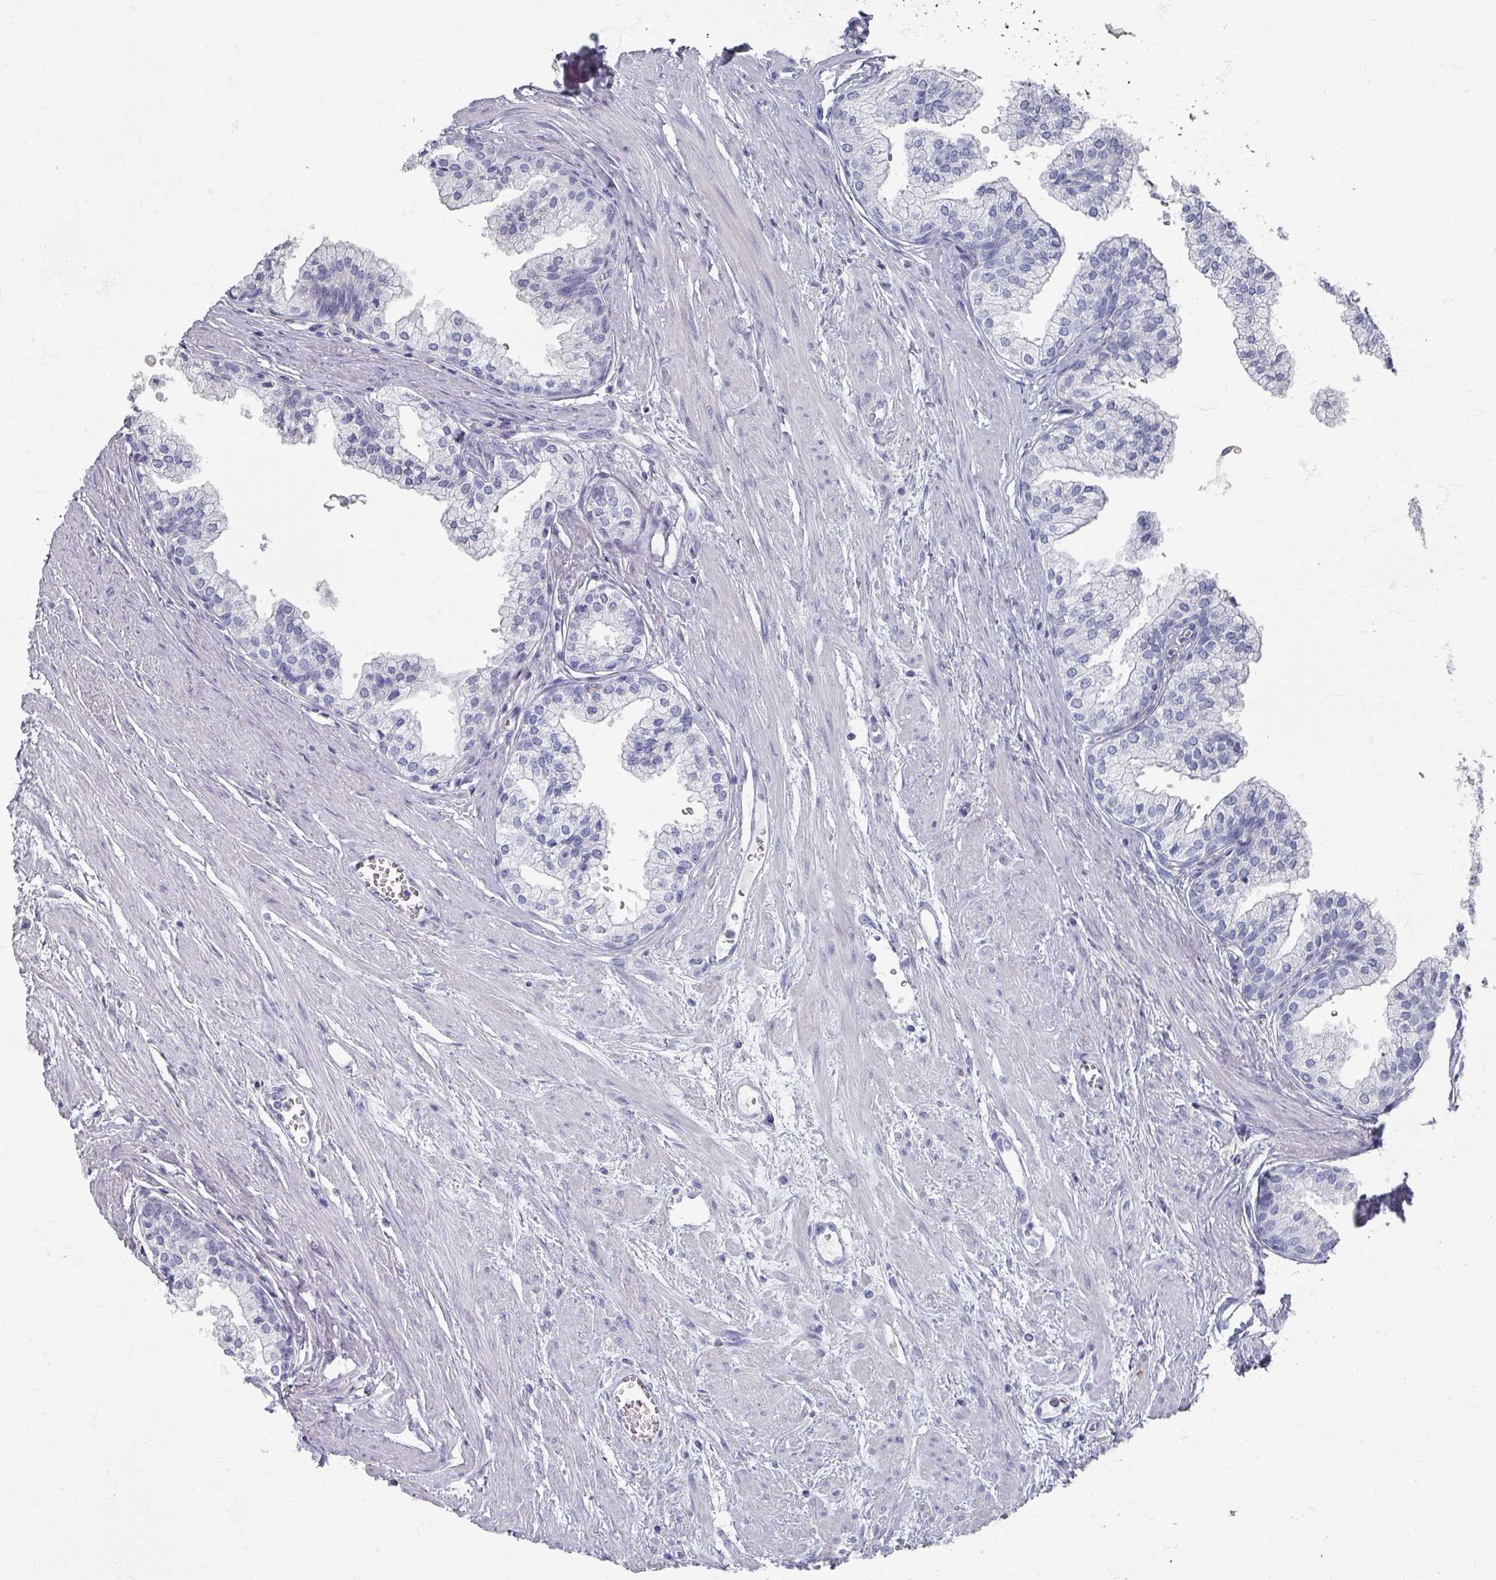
{"staining": {"intensity": "negative", "quantity": "none", "location": "none"}, "tissue": "prostate", "cell_type": "Glandular cells", "image_type": "normal", "snomed": [{"axis": "morphology", "description": "Normal tissue, NOS"}, {"axis": "topography", "description": "Prostate"}], "caption": "DAB (3,3'-diaminobenzidine) immunohistochemical staining of unremarkable human prostate exhibits no significant staining in glandular cells.", "gene": "OMG", "patient": {"sex": "male", "age": 60}}